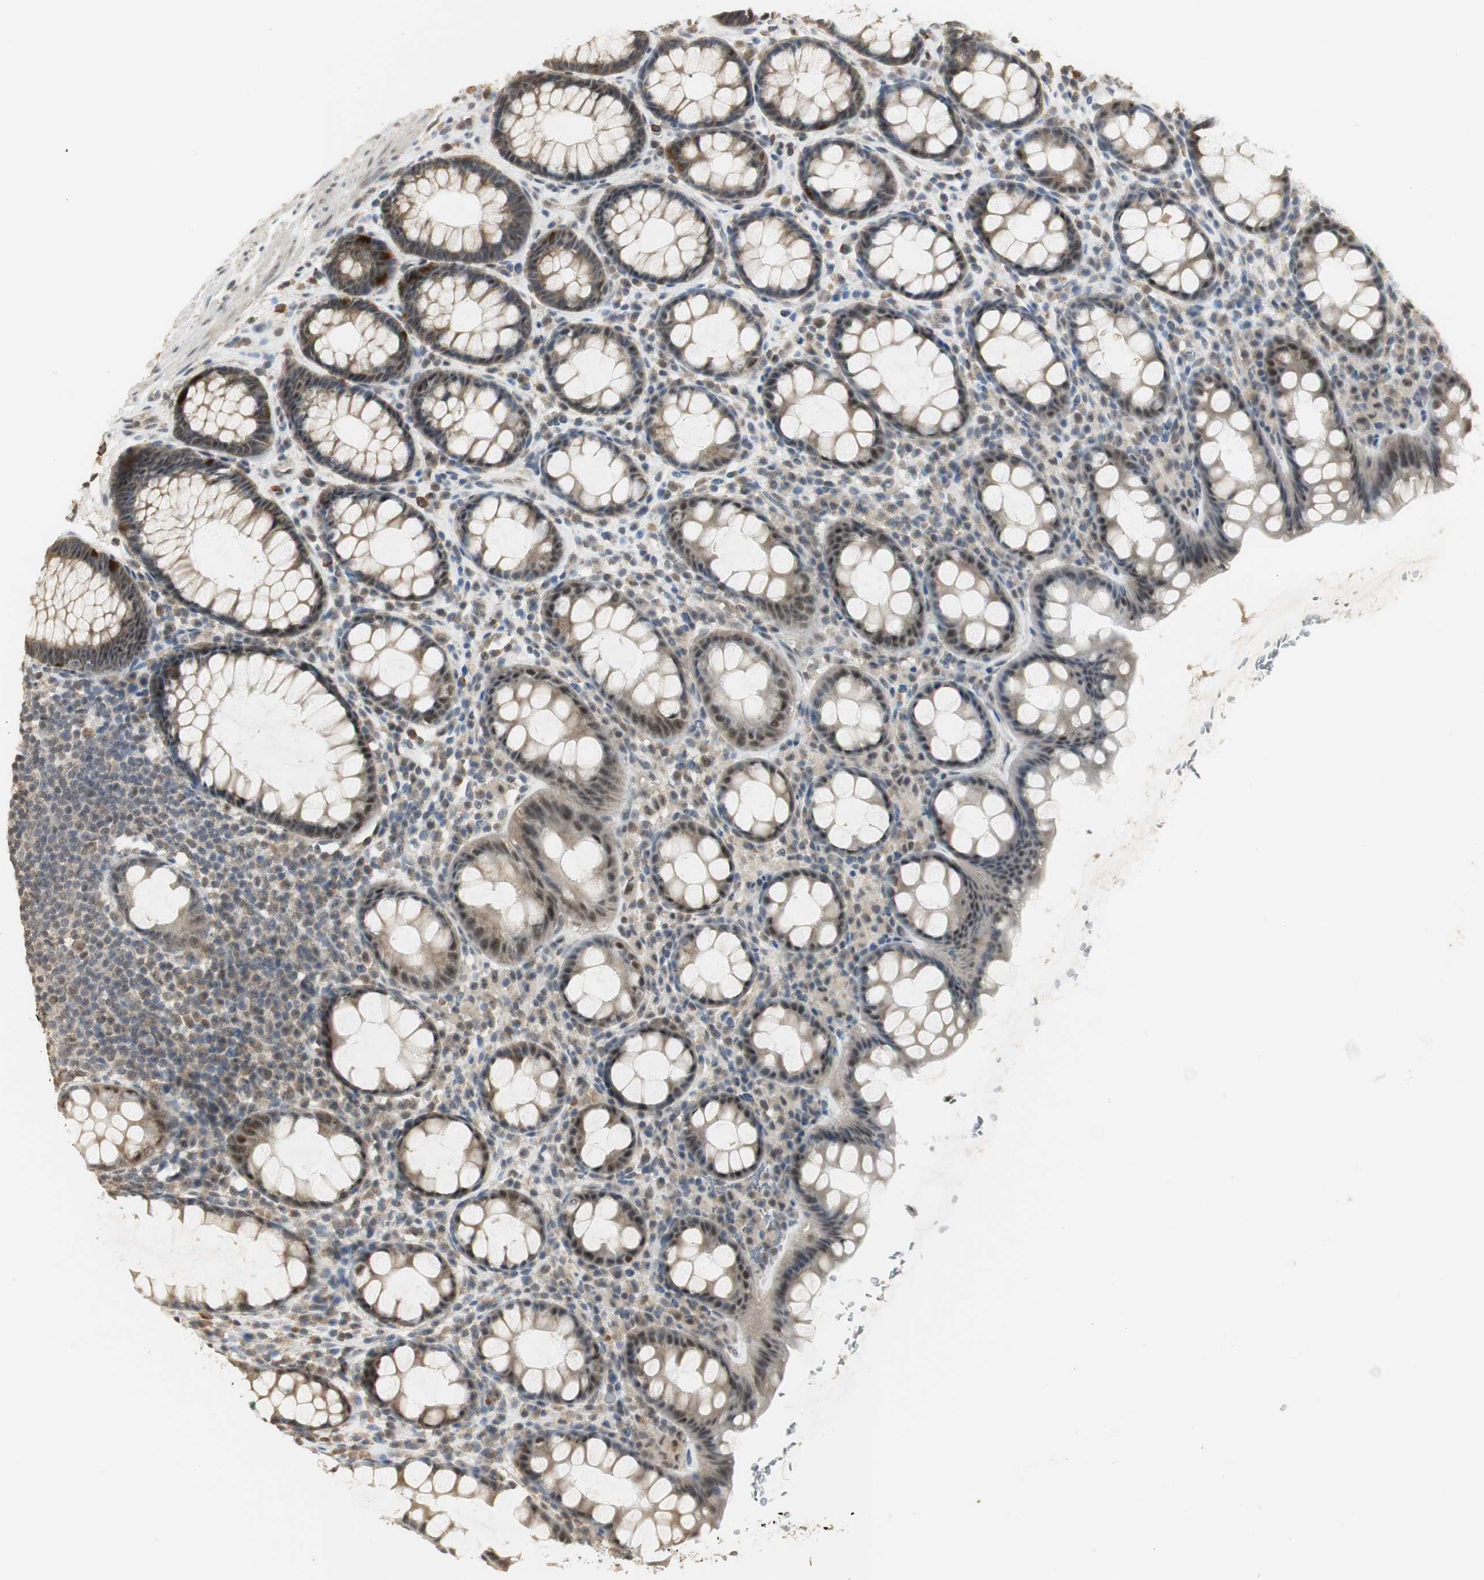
{"staining": {"intensity": "moderate", "quantity": ">75%", "location": "cytoplasmic/membranous,nuclear"}, "tissue": "rectum", "cell_type": "Glandular cells", "image_type": "normal", "snomed": [{"axis": "morphology", "description": "Normal tissue, NOS"}, {"axis": "topography", "description": "Rectum"}], "caption": "IHC micrograph of unremarkable rectum: human rectum stained using immunohistochemistry (IHC) demonstrates medium levels of moderate protein expression localized specifically in the cytoplasmic/membranous,nuclear of glandular cells, appearing as a cytoplasmic/membranous,nuclear brown color.", "gene": "ELOA", "patient": {"sex": "male", "age": 92}}